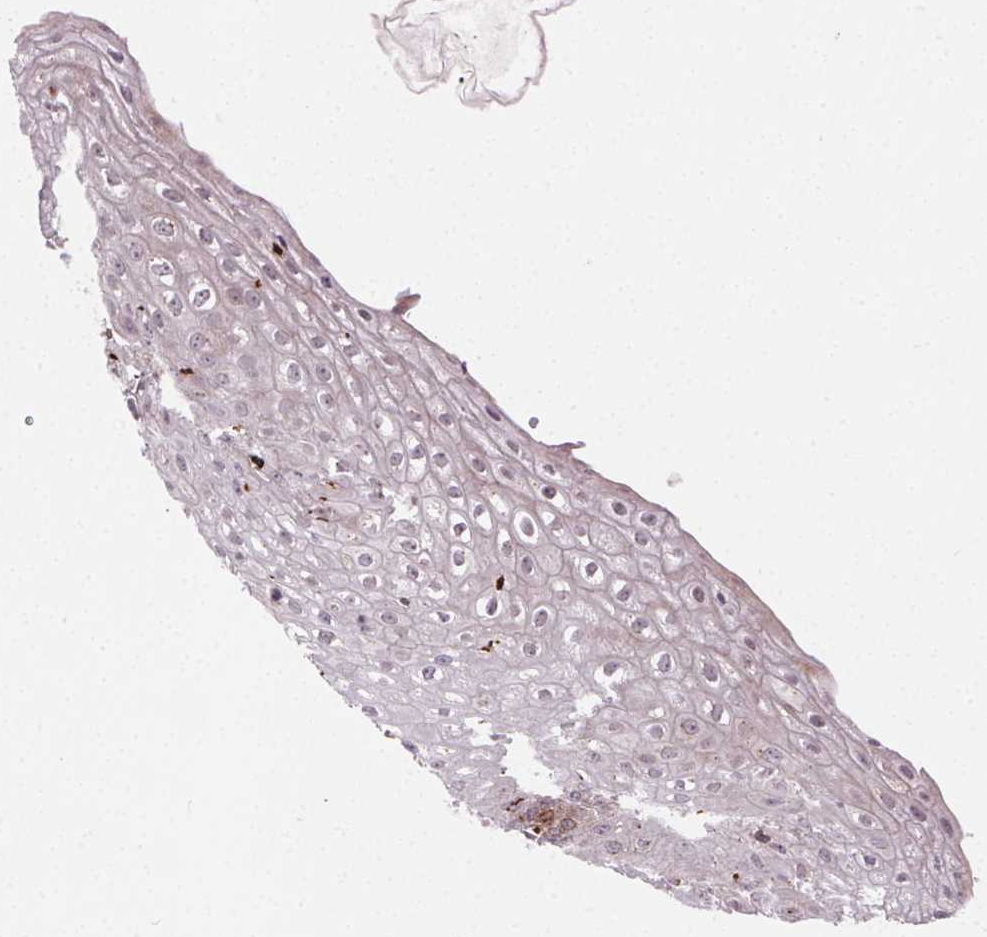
{"staining": {"intensity": "strong", "quantity": "<25%", "location": "cytoplasmic/membranous"}, "tissue": "esophagus", "cell_type": "Squamous epithelial cells", "image_type": "normal", "snomed": [{"axis": "morphology", "description": "Normal tissue, NOS"}, {"axis": "topography", "description": "Esophagus"}], "caption": "Immunohistochemistry (IHC) (DAB (3,3'-diaminobenzidine)) staining of normal esophagus shows strong cytoplasmic/membranous protein expression in about <25% of squamous epithelial cells.", "gene": "RNASET2", "patient": {"sex": "male", "age": 71}}